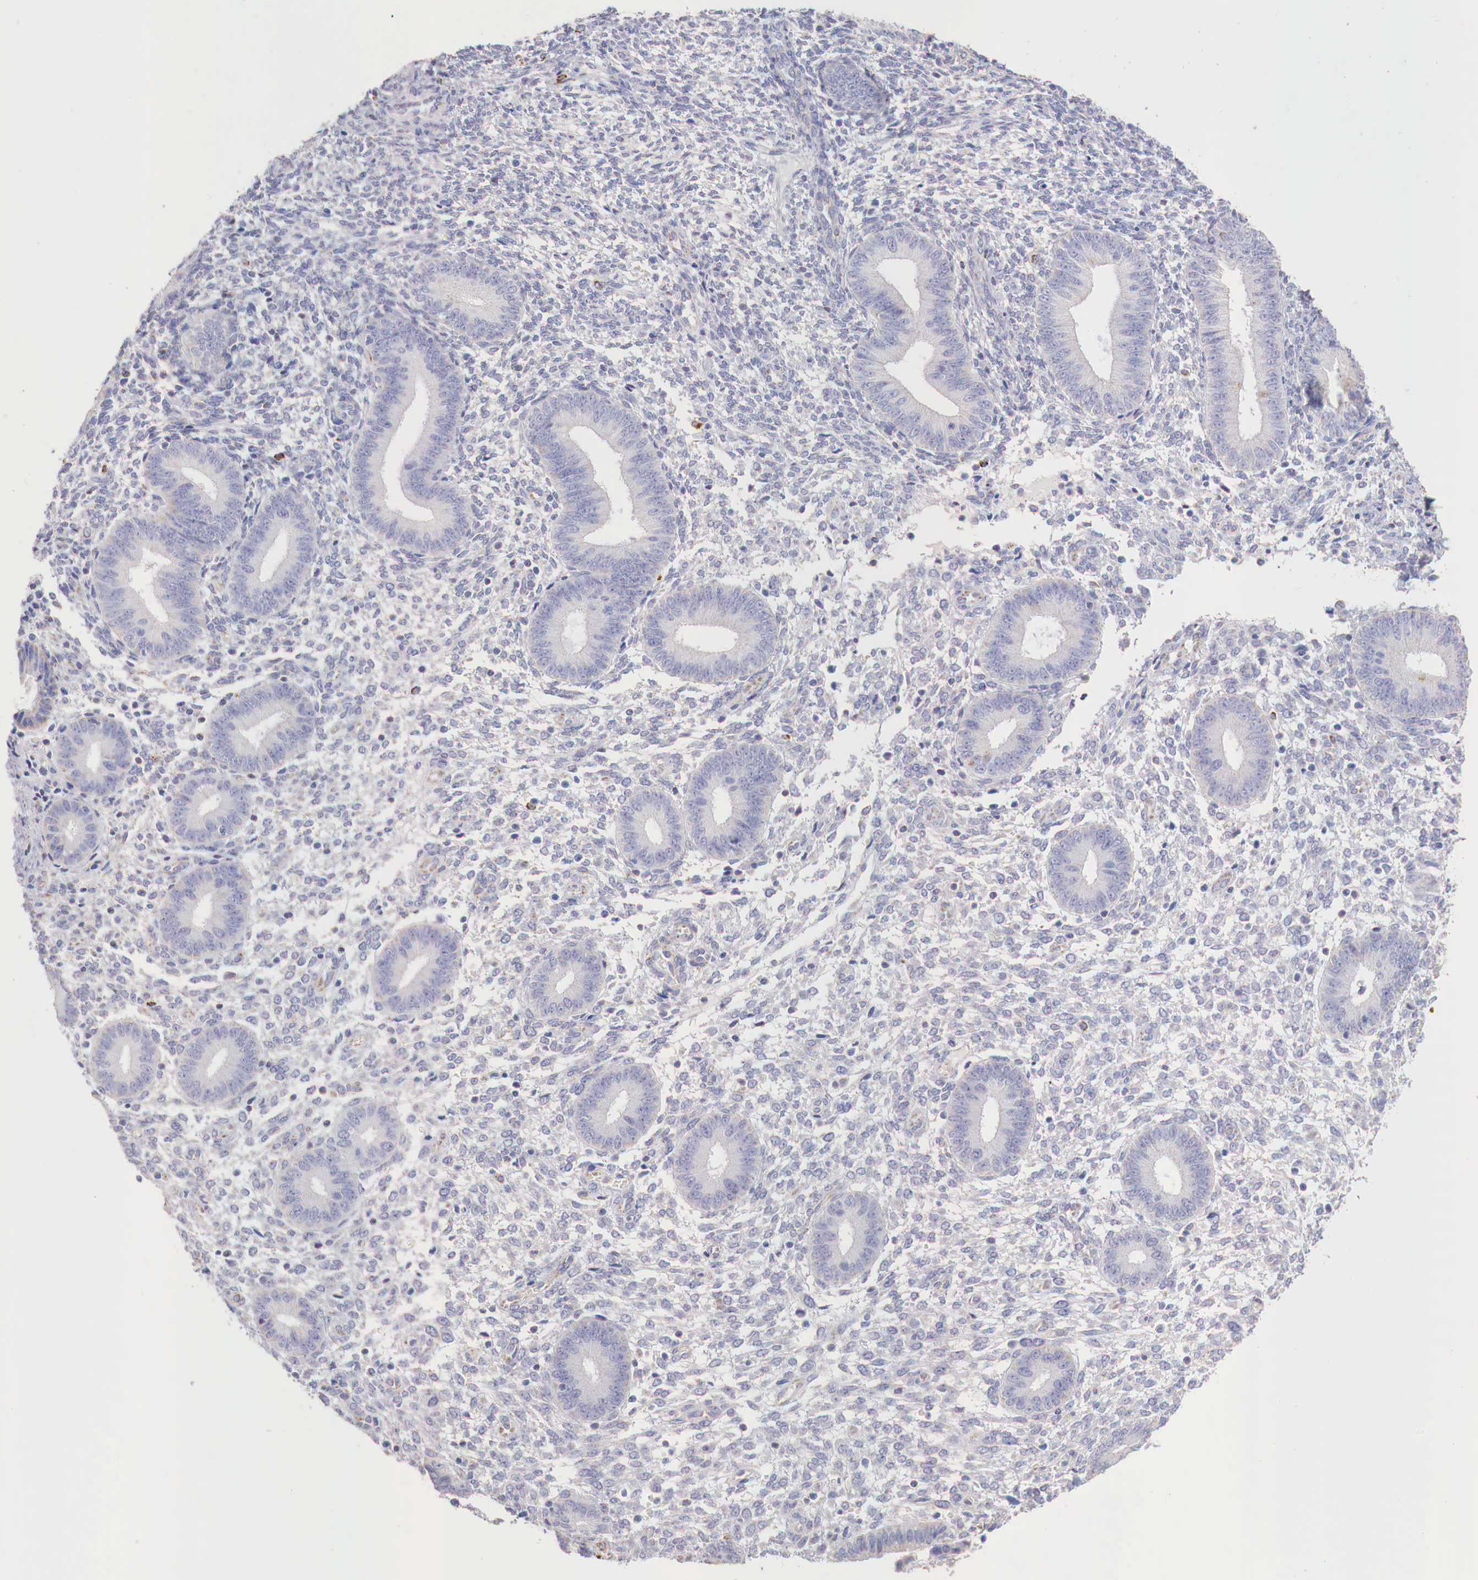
{"staining": {"intensity": "weak", "quantity": "<25%", "location": "cytoplasmic/membranous"}, "tissue": "endometrium", "cell_type": "Cells in endometrial stroma", "image_type": "normal", "snomed": [{"axis": "morphology", "description": "Normal tissue, NOS"}, {"axis": "topography", "description": "Endometrium"}], "caption": "High magnification brightfield microscopy of benign endometrium stained with DAB (brown) and counterstained with hematoxylin (blue): cells in endometrial stroma show no significant expression. Nuclei are stained in blue.", "gene": "IDH3G", "patient": {"sex": "female", "age": 35}}